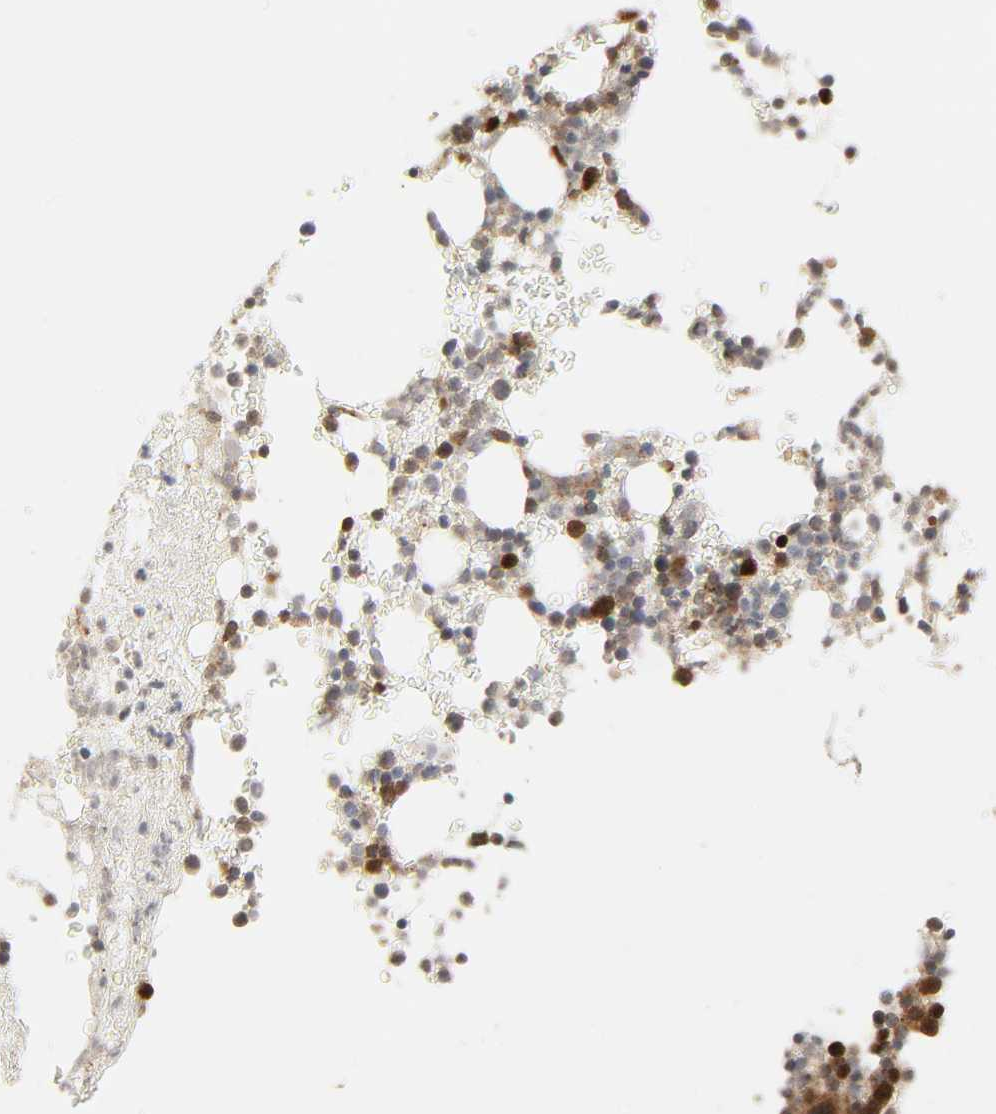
{"staining": {"intensity": "strong", "quantity": "25%-75%", "location": "cytoplasmic/membranous,nuclear"}, "tissue": "bone marrow", "cell_type": "Hematopoietic cells", "image_type": "normal", "snomed": [{"axis": "morphology", "description": "Normal tissue, NOS"}, {"axis": "topography", "description": "Bone marrow"}], "caption": "This image exhibits immunohistochemistry staining of normal bone marrow, with high strong cytoplasmic/membranous,nuclear staining in approximately 25%-75% of hematopoietic cells.", "gene": "CHUK", "patient": {"sex": "female", "age": 66}}